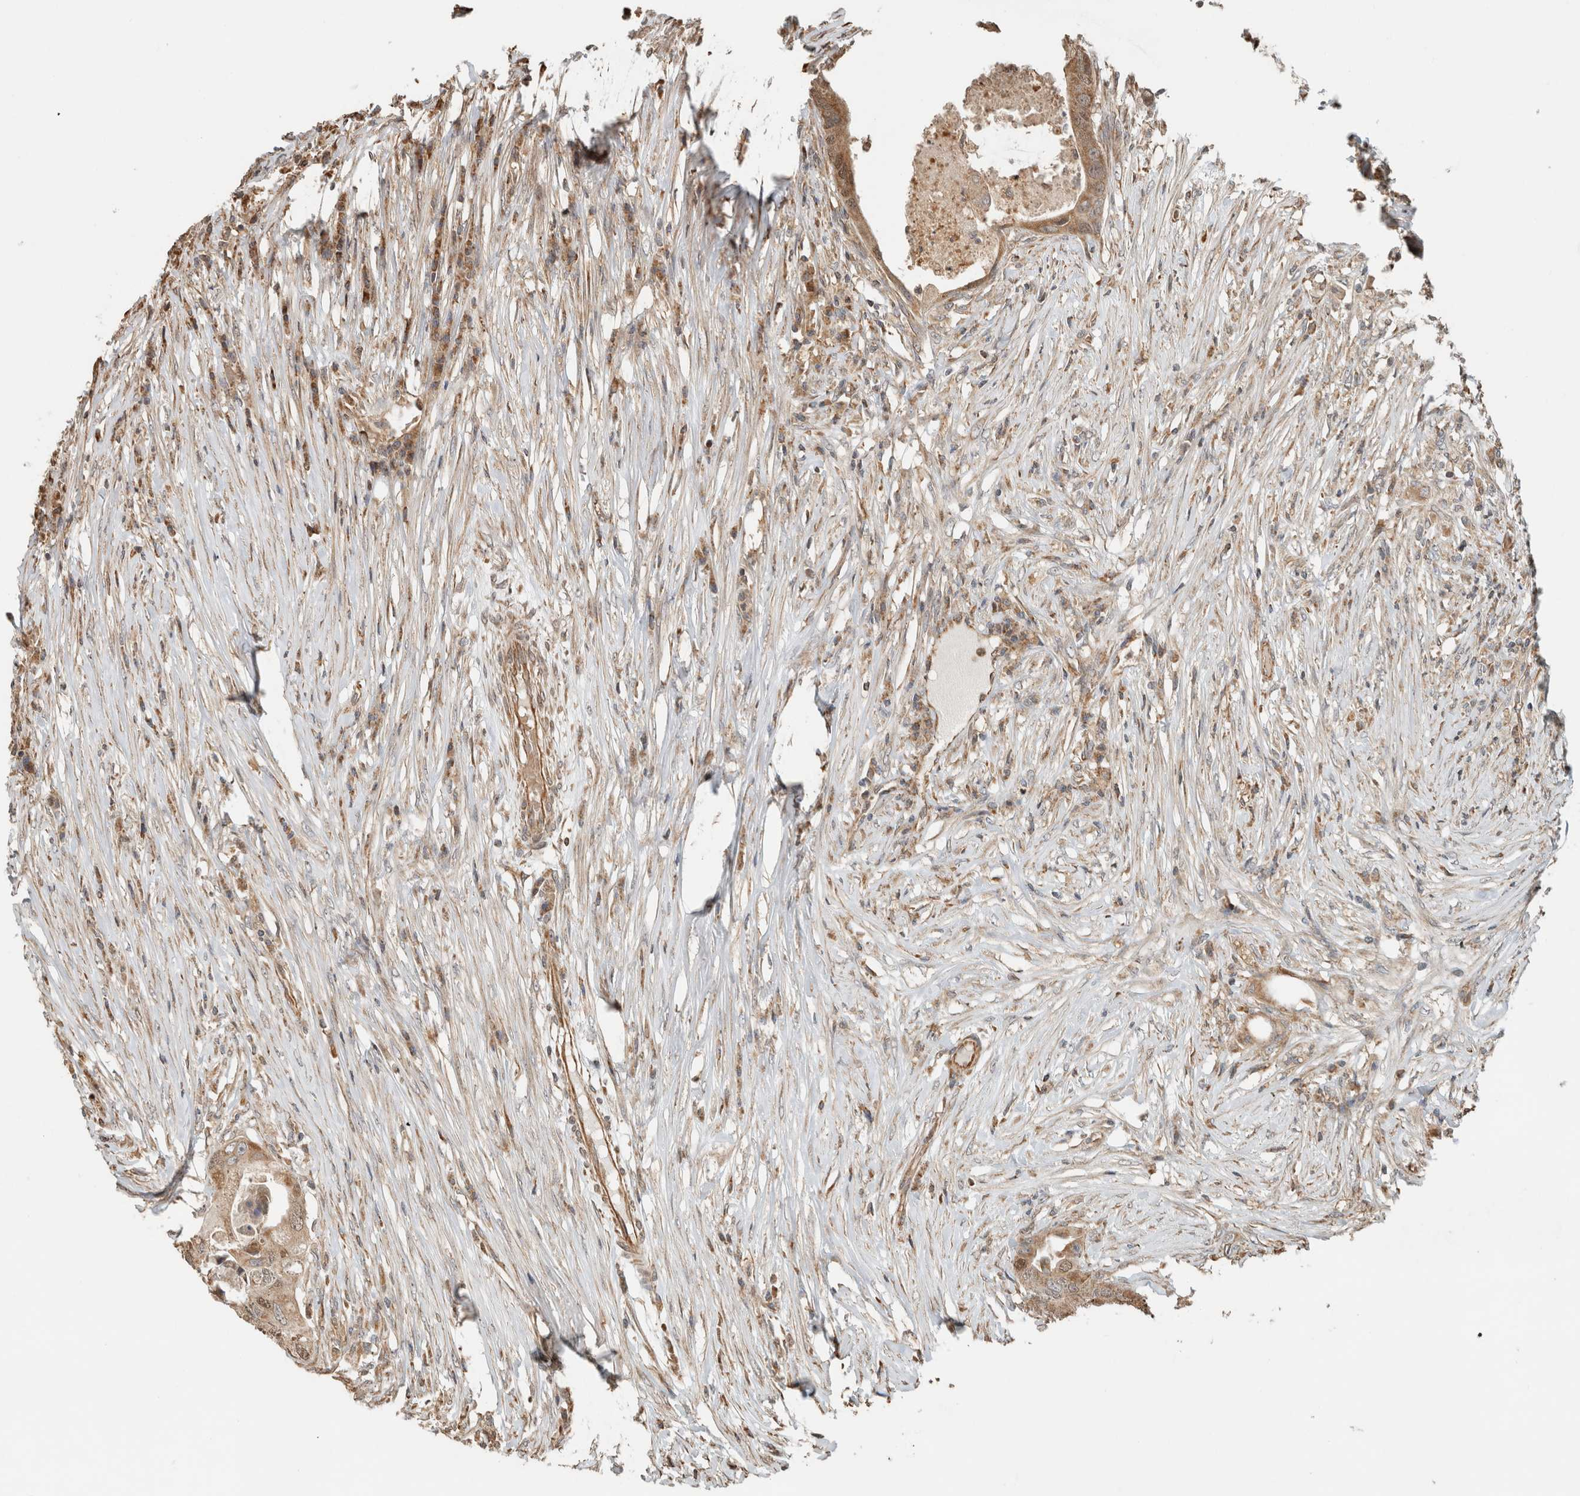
{"staining": {"intensity": "weak", "quantity": ">75%", "location": "cytoplasmic/membranous,nuclear"}, "tissue": "colorectal cancer", "cell_type": "Tumor cells", "image_type": "cancer", "snomed": [{"axis": "morphology", "description": "Adenocarcinoma, NOS"}, {"axis": "topography", "description": "Colon"}], "caption": "DAB immunohistochemical staining of colorectal adenocarcinoma shows weak cytoplasmic/membranous and nuclear protein staining in approximately >75% of tumor cells.", "gene": "GINS4", "patient": {"sex": "male", "age": 71}}